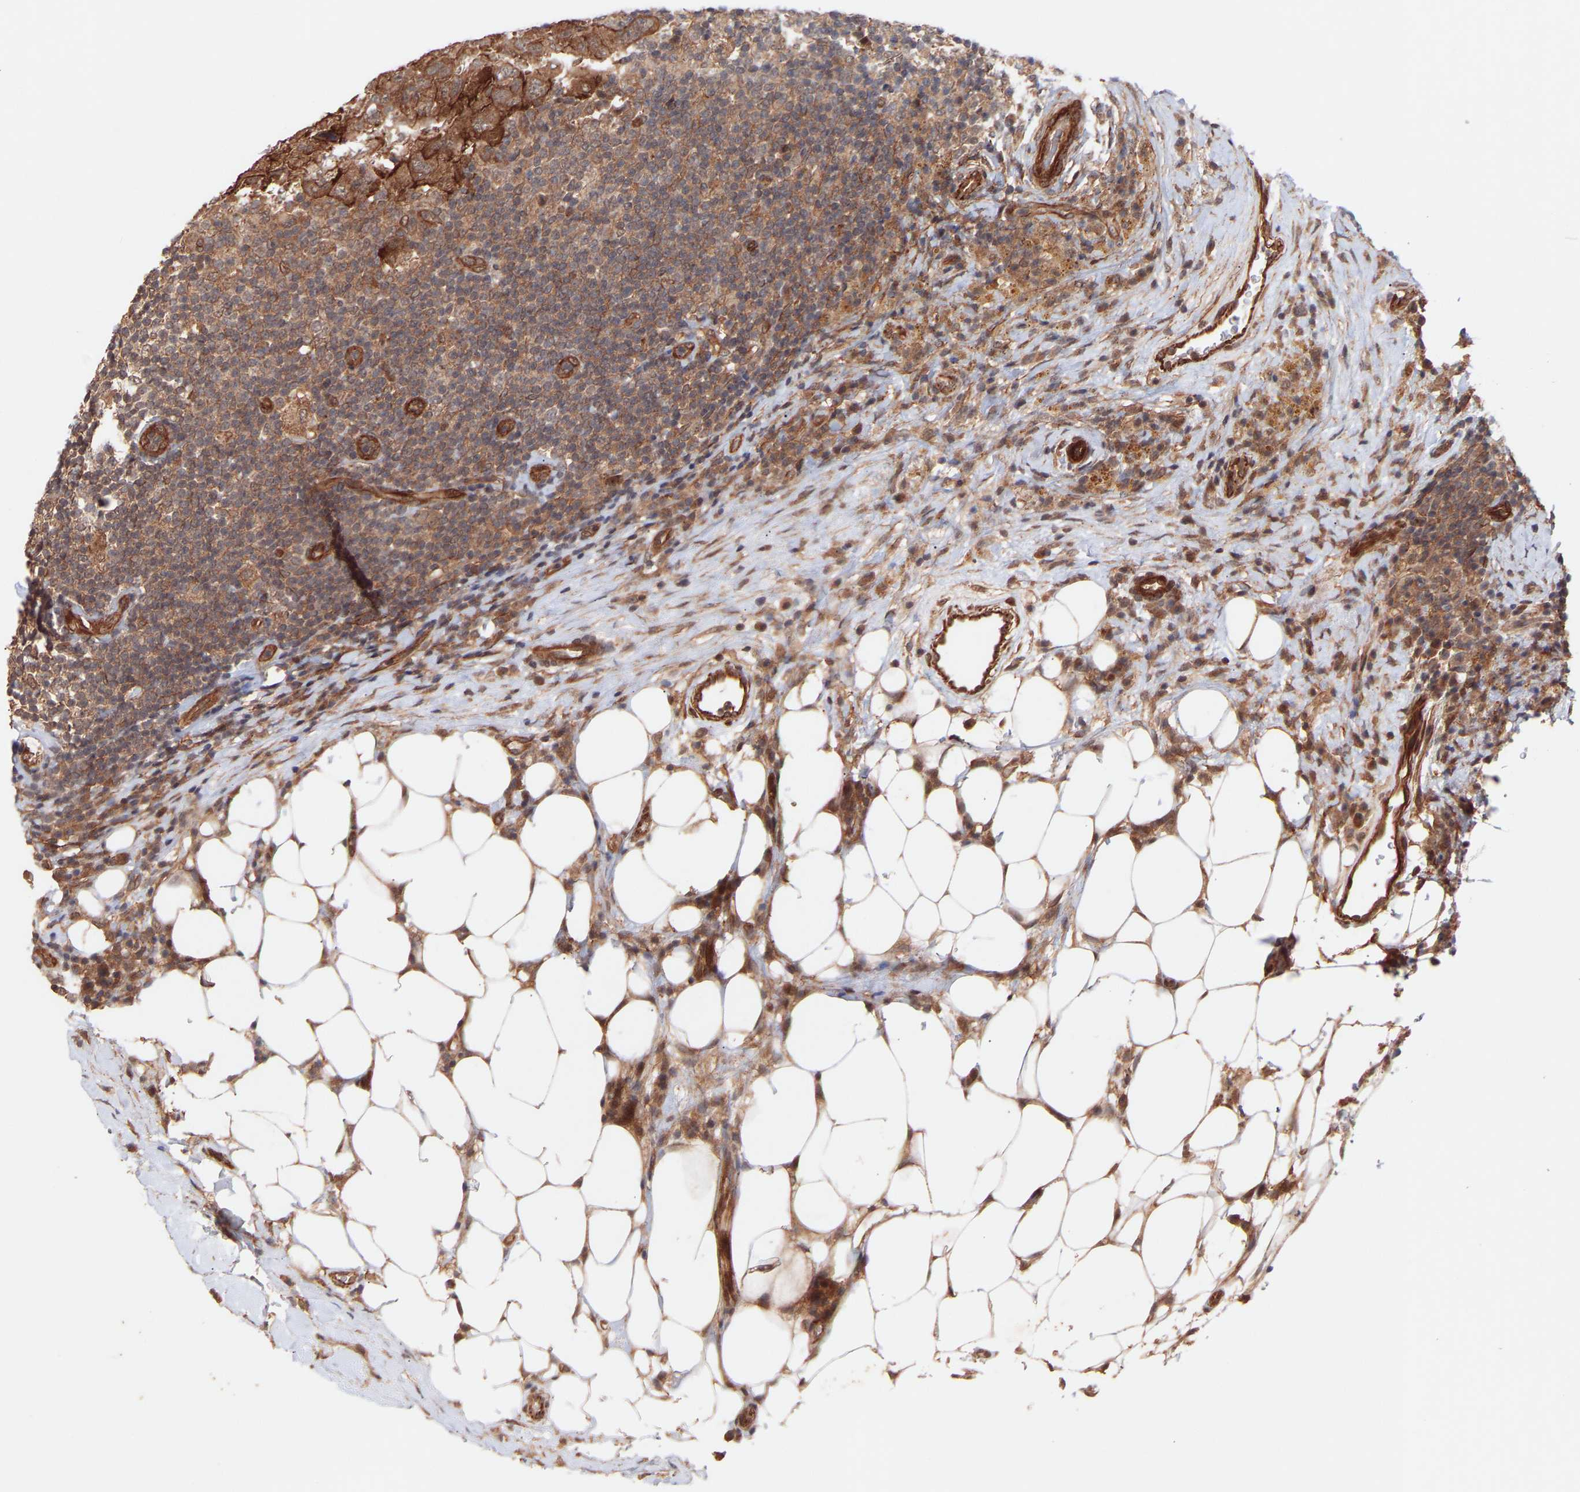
{"staining": {"intensity": "strong", "quantity": ">75%", "location": "cytoplasmic/membranous,nuclear"}, "tissue": "breast cancer", "cell_type": "Tumor cells", "image_type": "cancer", "snomed": [{"axis": "morphology", "description": "Duct carcinoma"}, {"axis": "topography", "description": "Breast"}], "caption": "About >75% of tumor cells in breast intraductal carcinoma reveal strong cytoplasmic/membranous and nuclear protein expression as visualized by brown immunohistochemical staining.", "gene": "PDLIM5", "patient": {"sex": "female", "age": 37}}